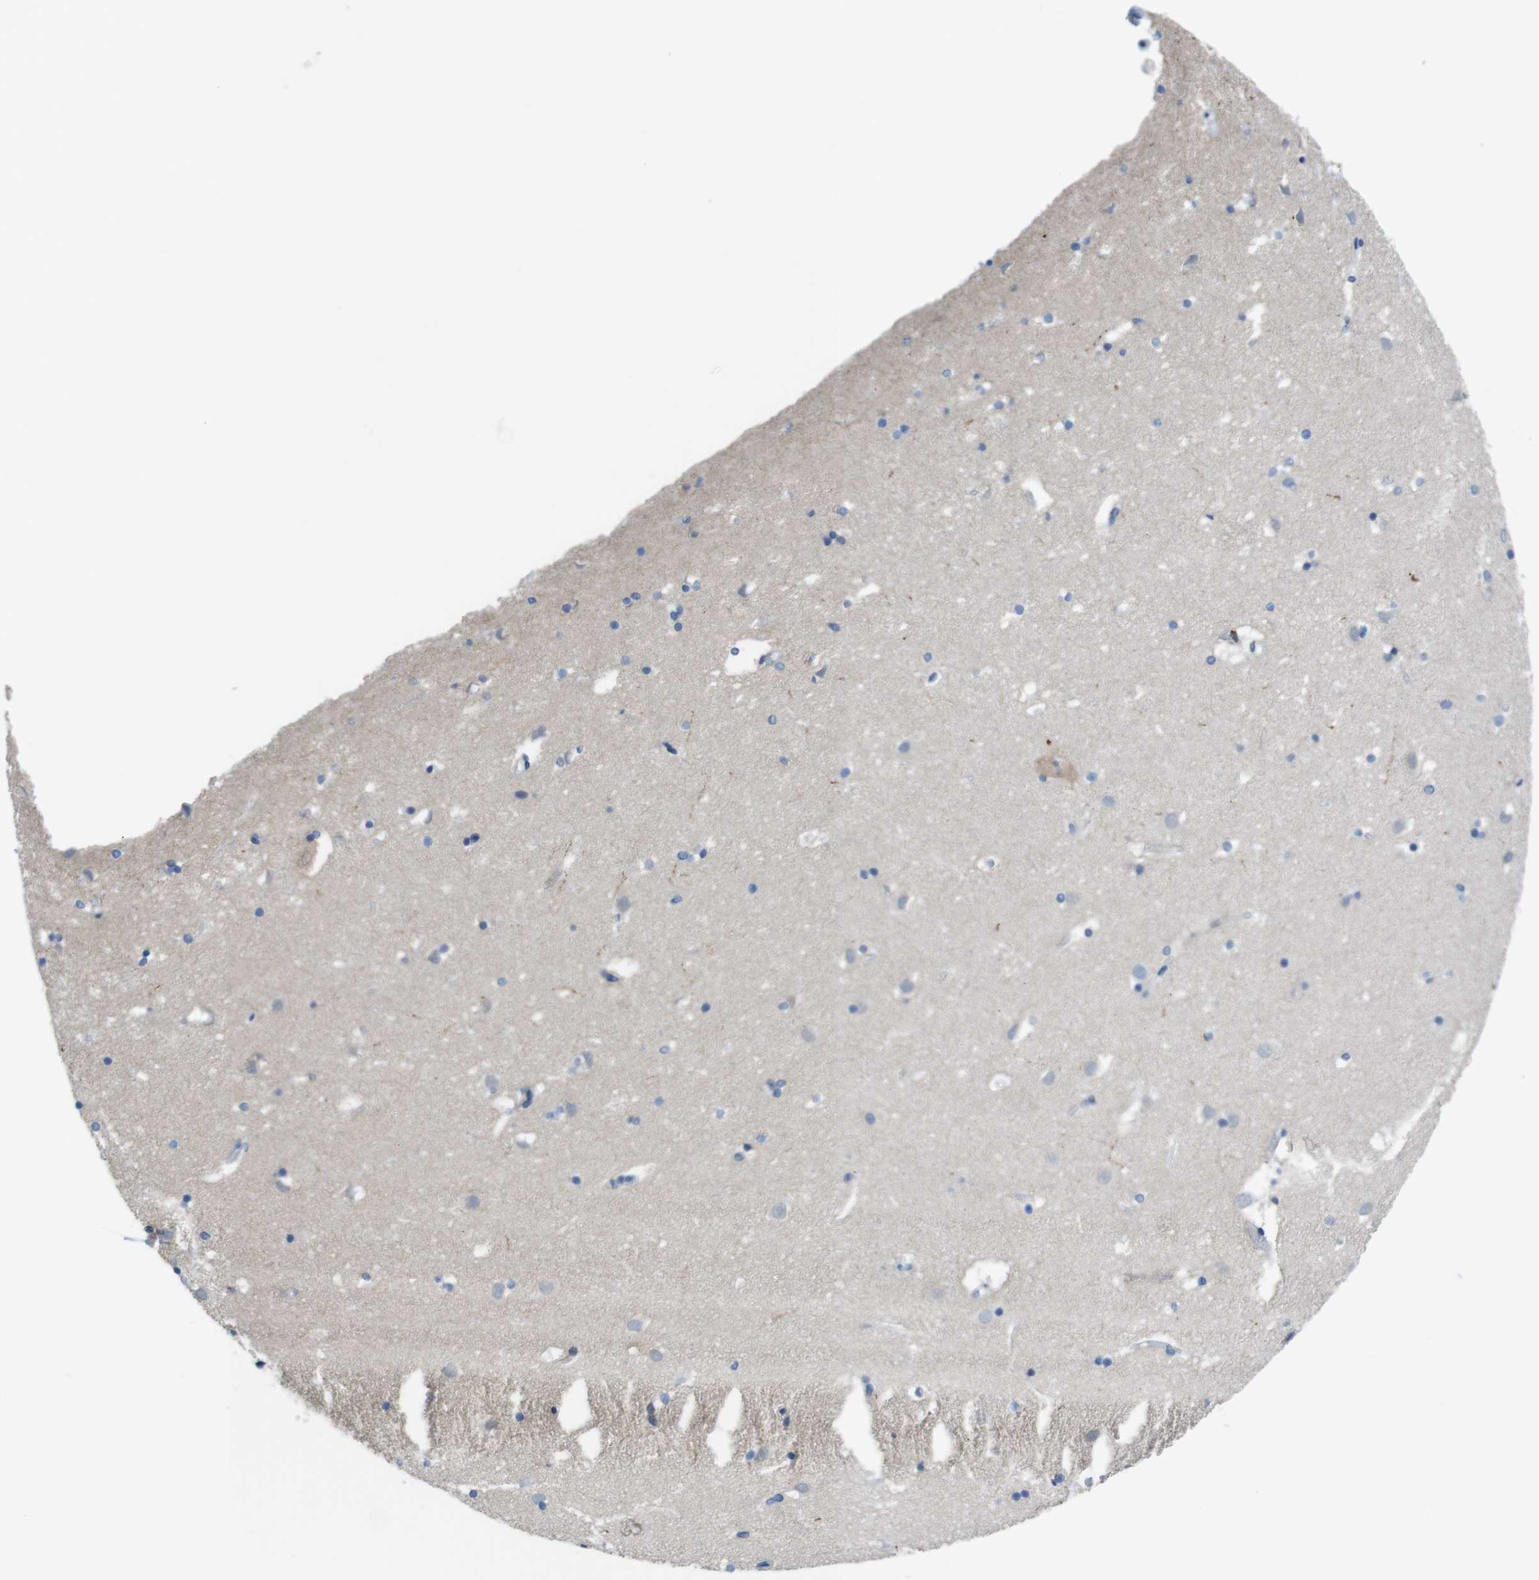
{"staining": {"intensity": "moderate", "quantity": "<25%", "location": "cytoplasmic/membranous"}, "tissue": "caudate", "cell_type": "Glial cells", "image_type": "normal", "snomed": [{"axis": "morphology", "description": "Normal tissue, NOS"}, {"axis": "topography", "description": "Lateral ventricle wall"}], "caption": "Brown immunohistochemical staining in unremarkable human caudate exhibits moderate cytoplasmic/membranous staining in about <25% of glial cells. (DAB (3,3'-diaminobenzidine) = brown stain, brightfield microscopy at high magnification).", "gene": "CLMN", "patient": {"sex": "male", "age": 45}}